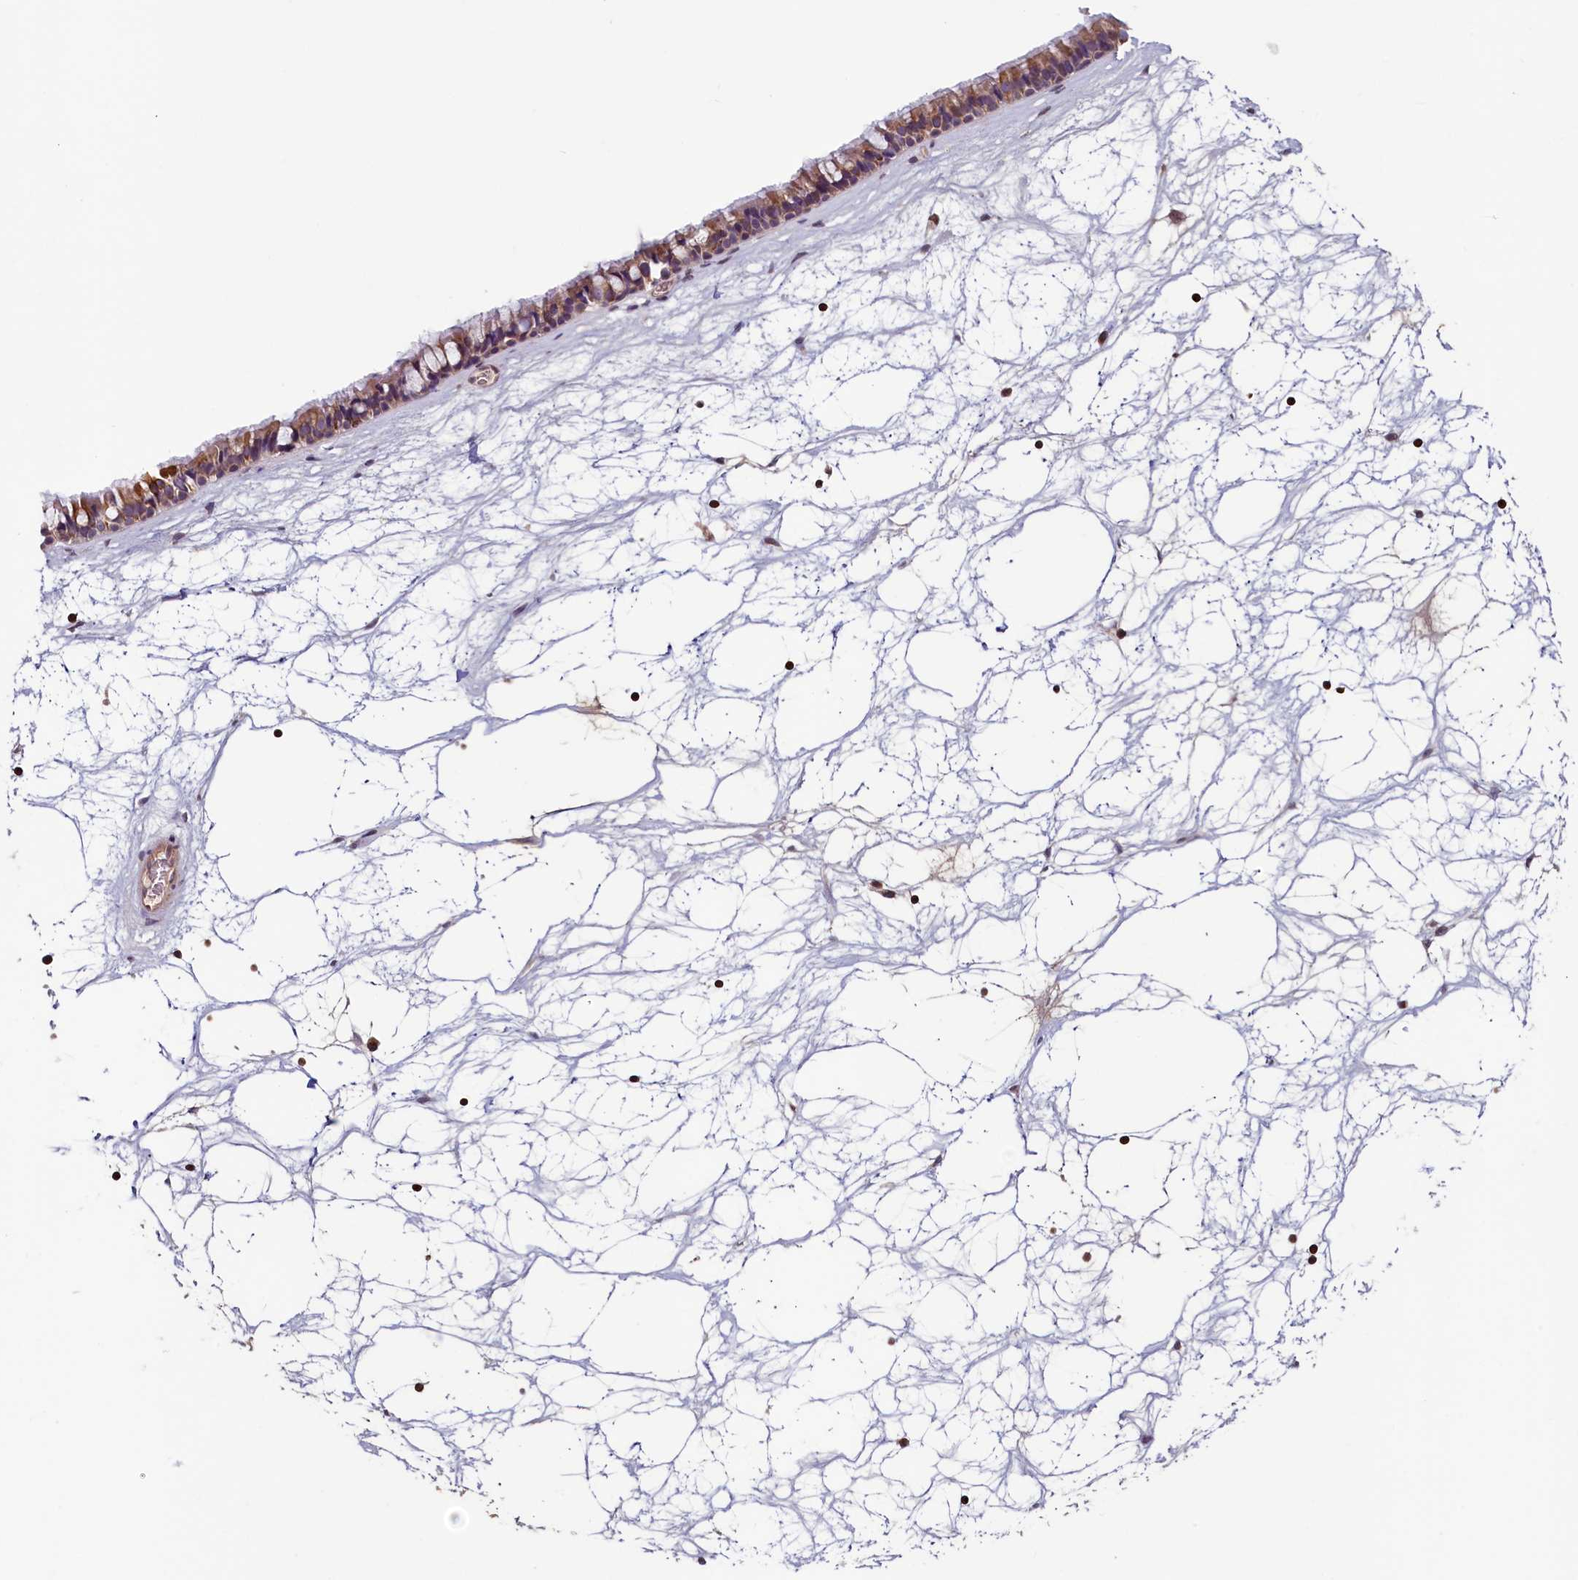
{"staining": {"intensity": "moderate", "quantity": ">75%", "location": "cytoplasmic/membranous"}, "tissue": "nasopharynx", "cell_type": "Respiratory epithelial cells", "image_type": "normal", "snomed": [{"axis": "morphology", "description": "Normal tissue, NOS"}, {"axis": "topography", "description": "Nasopharynx"}], "caption": "Protein staining of unremarkable nasopharynx demonstrates moderate cytoplasmic/membranous expression in approximately >75% of respiratory epithelial cells.", "gene": "TRAF3IP3", "patient": {"sex": "male", "age": 64}}